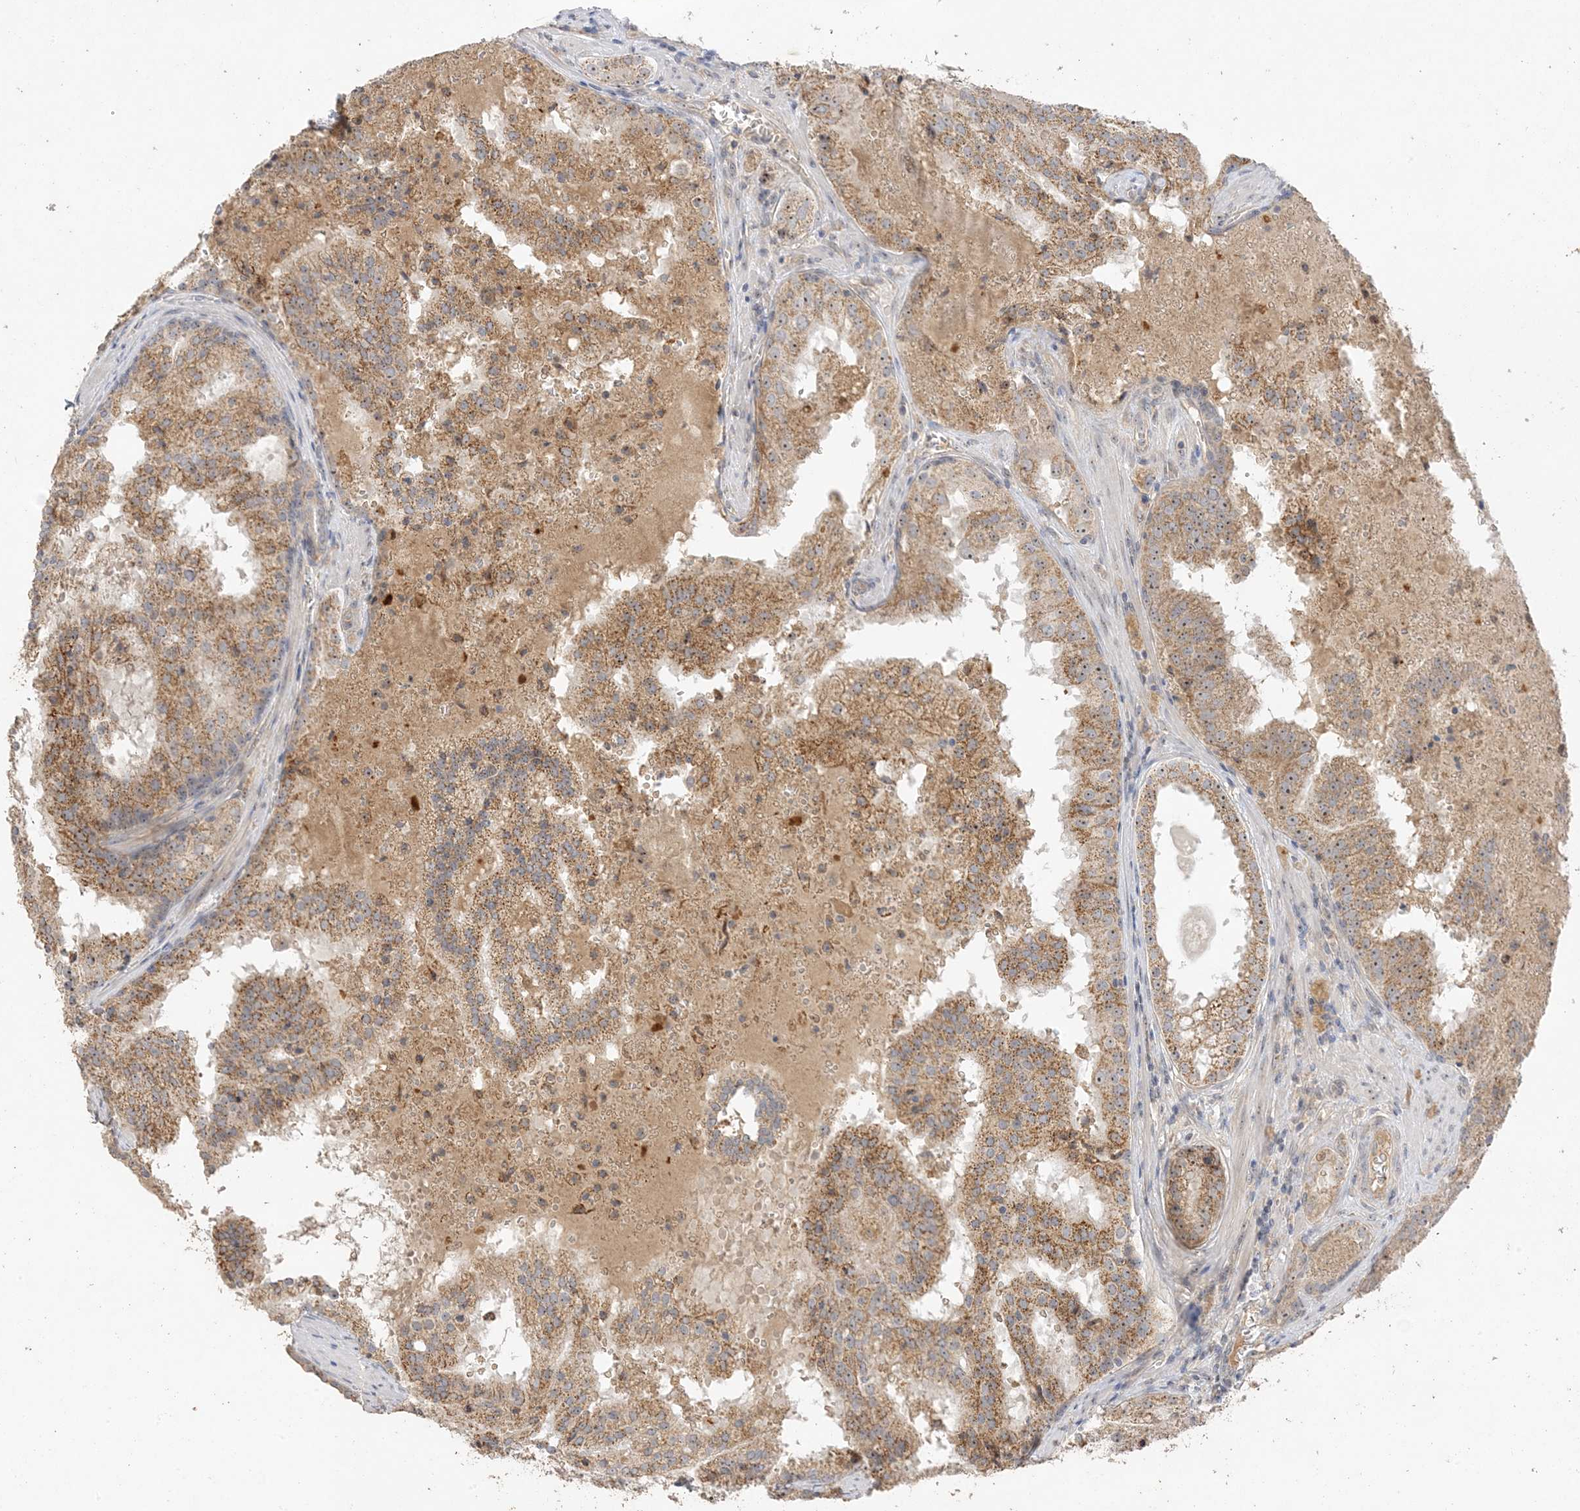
{"staining": {"intensity": "moderate", "quantity": ">75%", "location": "cytoplasmic/membranous,nuclear"}, "tissue": "prostate cancer", "cell_type": "Tumor cells", "image_type": "cancer", "snomed": [{"axis": "morphology", "description": "Adenocarcinoma, High grade"}, {"axis": "topography", "description": "Prostate"}], "caption": "IHC of human prostate cancer (adenocarcinoma (high-grade)) demonstrates medium levels of moderate cytoplasmic/membranous and nuclear staining in about >75% of tumor cells. (Stains: DAB in brown, nuclei in blue, Microscopy: brightfield microscopy at high magnification).", "gene": "DDX18", "patient": {"sex": "male", "age": 68}}